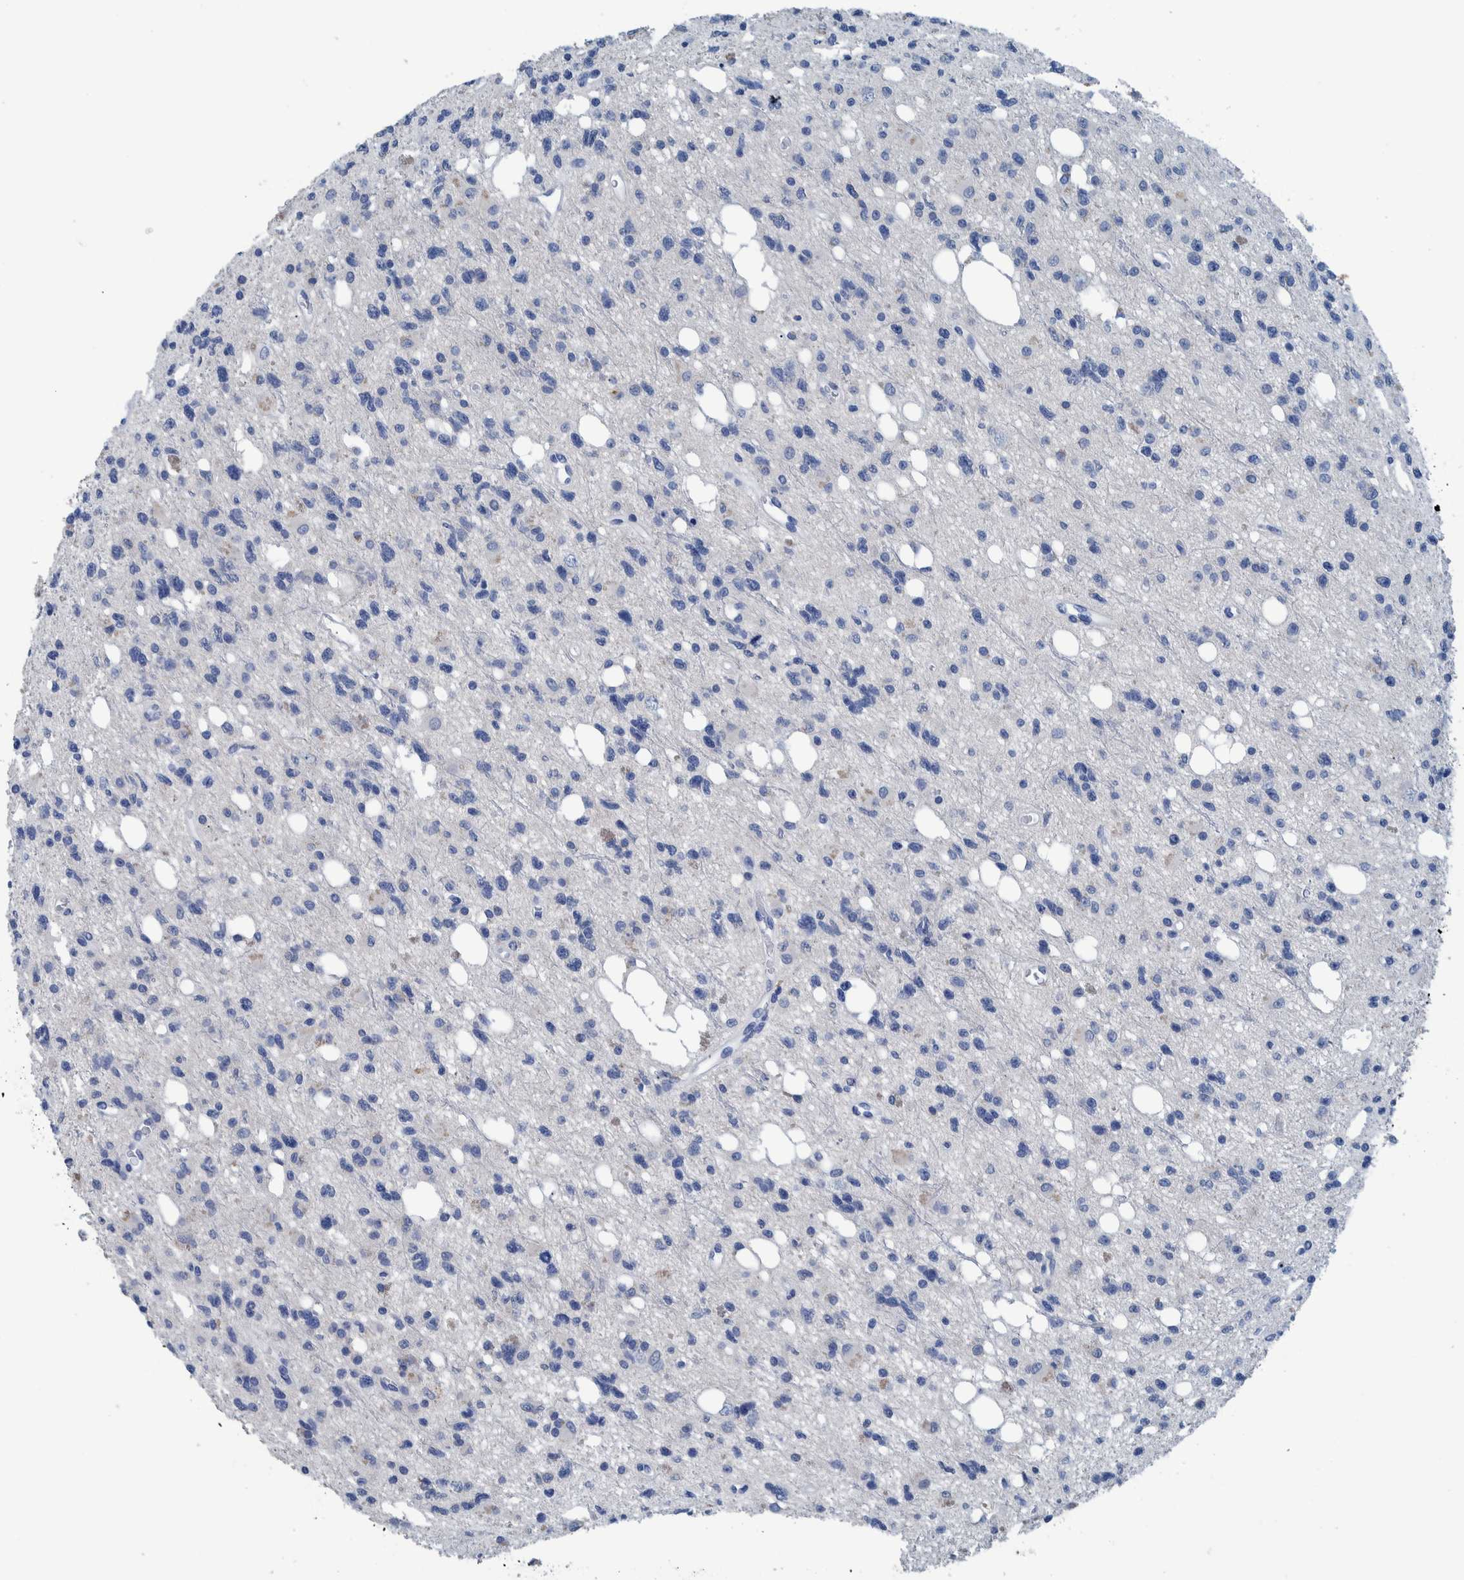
{"staining": {"intensity": "negative", "quantity": "none", "location": "none"}, "tissue": "glioma", "cell_type": "Tumor cells", "image_type": "cancer", "snomed": [{"axis": "morphology", "description": "Glioma, malignant, High grade"}, {"axis": "topography", "description": "Brain"}], "caption": "Tumor cells are negative for brown protein staining in glioma. (Stains: DAB immunohistochemistry with hematoxylin counter stain, Microscopy: brightfield microscopy at high magnification).", "gene": "IDO1", "patient": {"sex": "female", "age": 62}}